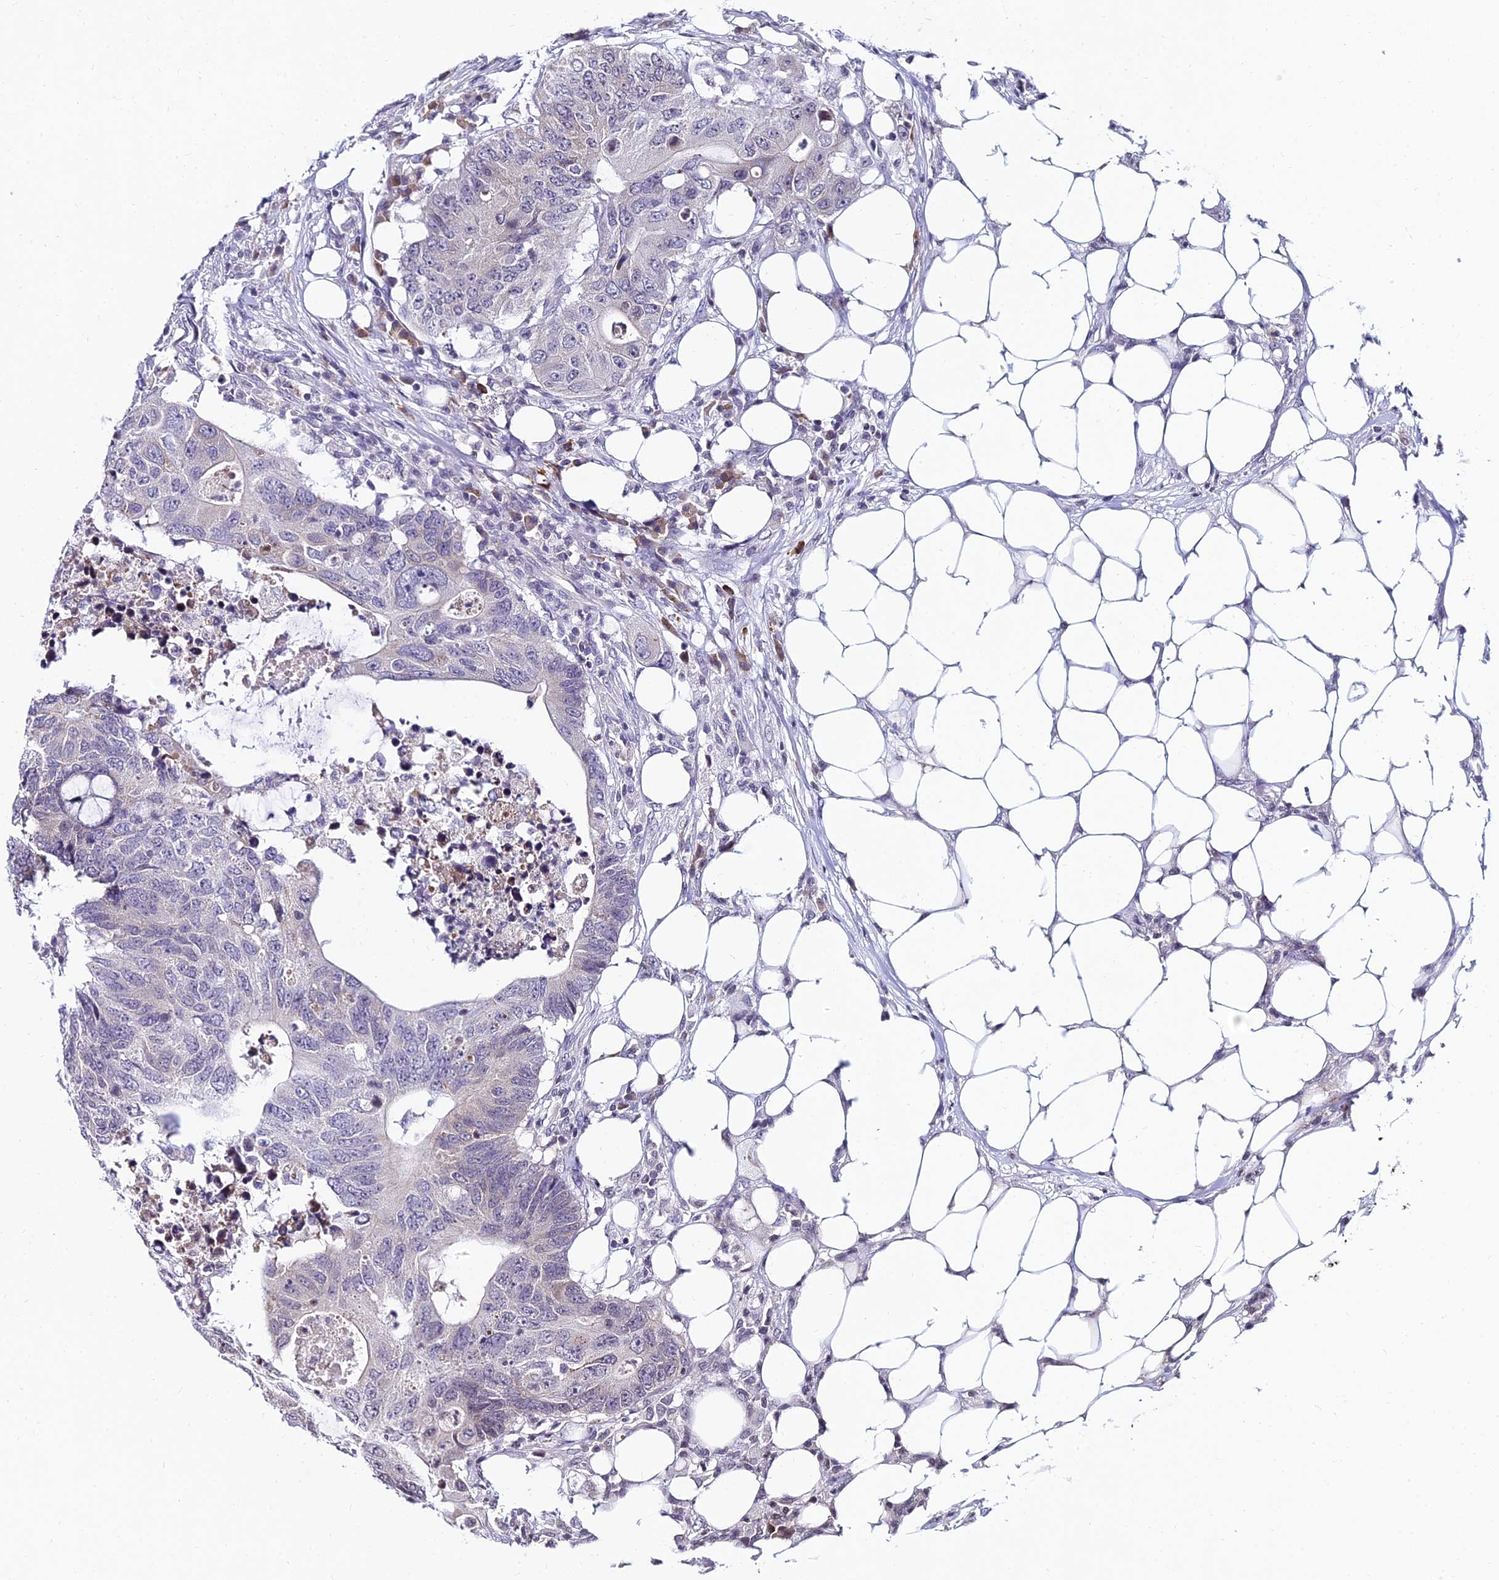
{"staining": {"intensity": "negative", "quantity": "none", "location": "none"}, "tissue": "colorectal cancer", "cell_type": "Tumor cells", "image_type": "cancer", "snomed": [{"axis": "morphology", "description": "Adenocarcinoma, NOS"}, {"axis": "topography", "description": "Colon"}], "caption": "Immunohistochemical staining of colorectal cancer shows no significant expression in tumor cells.", "gene": "CDNF", "patient": {"sex": "male", "age": 71}}